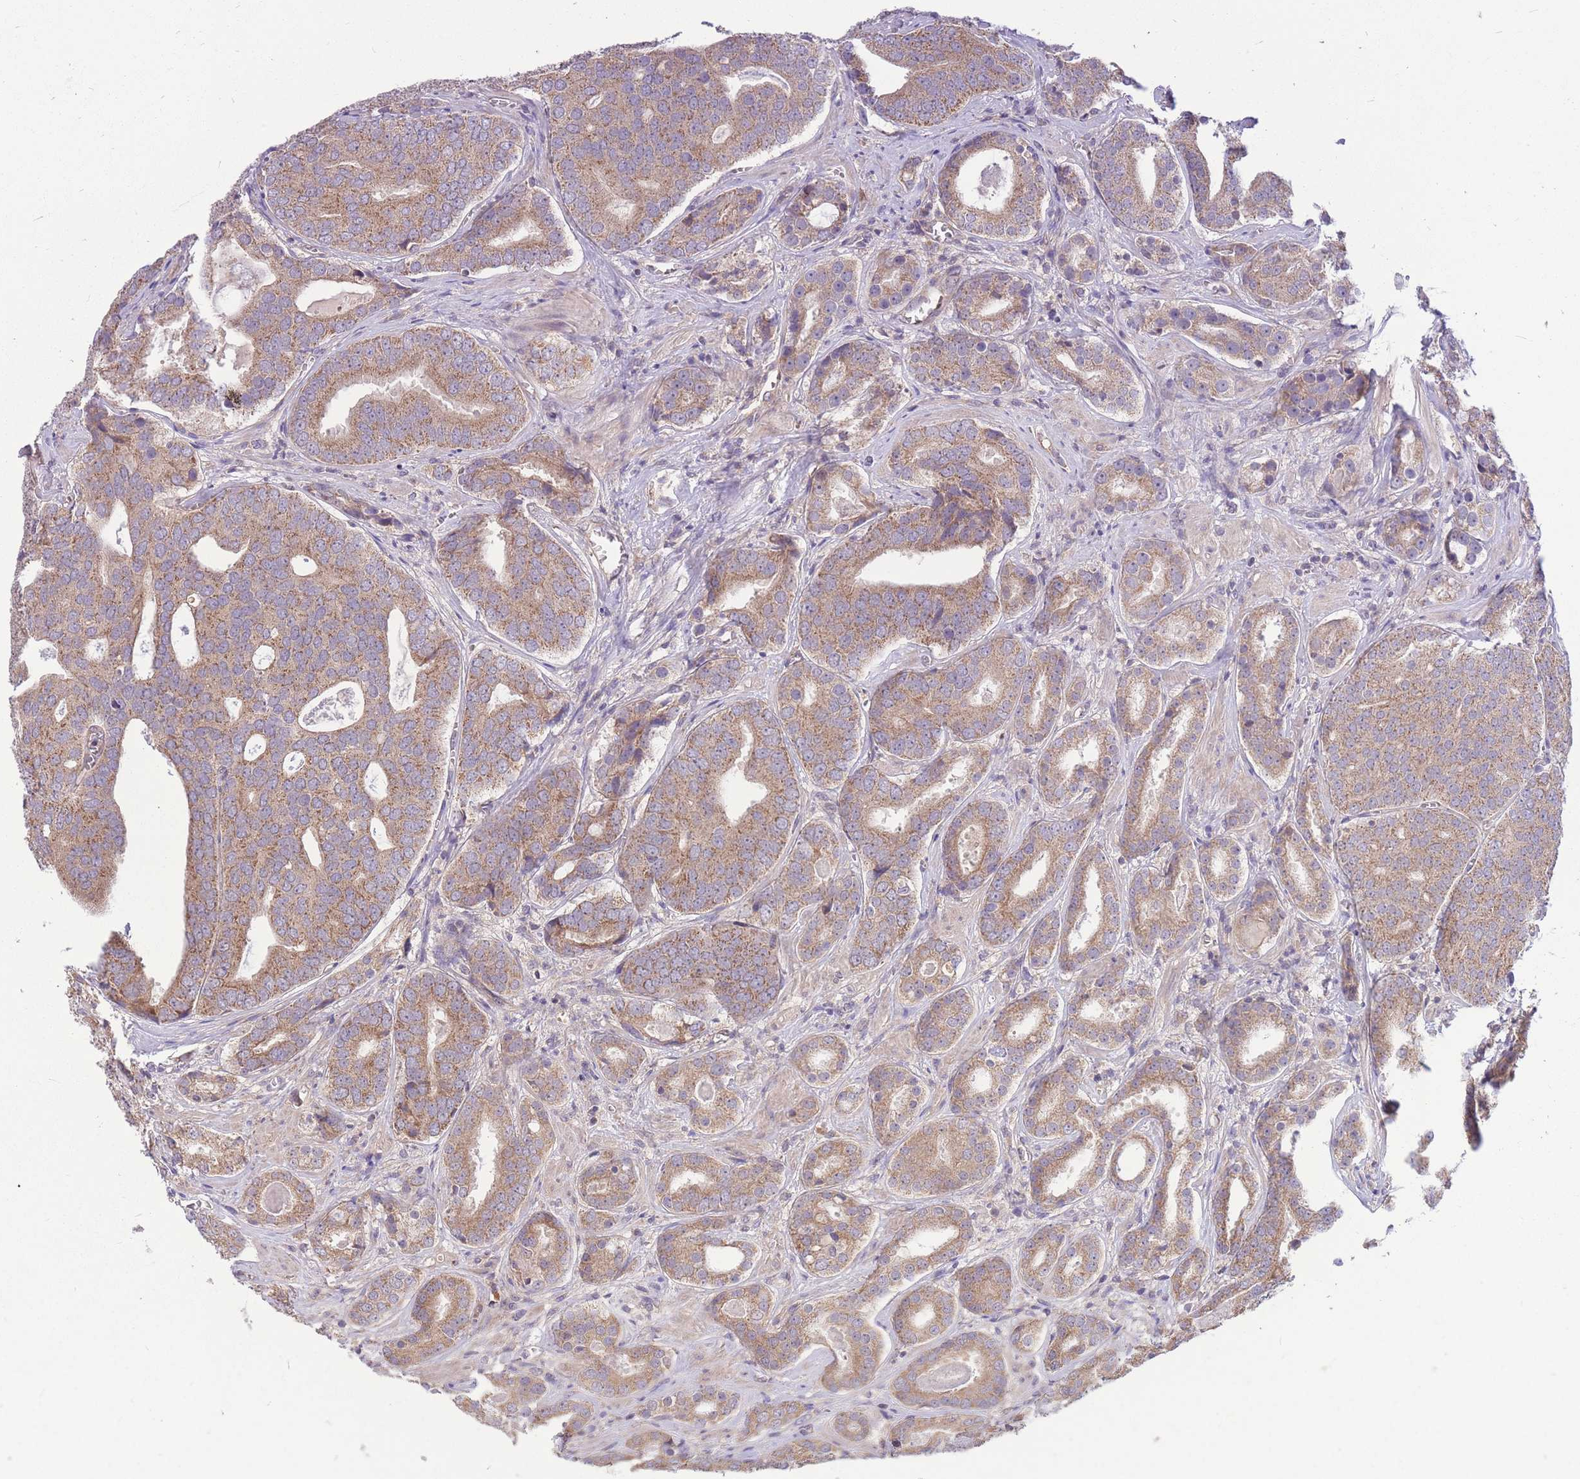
{"staining": {"intensity": "moderate", "quantity": ">75%", "location": "cytoplasmic/membranous"}, "tissue": "prostate cancer", "cell_type": "Tumor cells", "image_type": "cancer", "snomed": [{"axis": "morphology", "description": "Adenocarcinoma, High grade"}, {"axis": "topography", "description": "Prostate"}], "caption": "This micrograph demonstrates high-grade adenocarcinoma (prostate) stained with IHC to label a protein in brown. The cytoplasmic/membranous of tumor cells show moderate positivity for the protein. Nuclei are counter-stained blue.", "gene": "GMNN", "patient": {"sex": "male", "age": 55}}